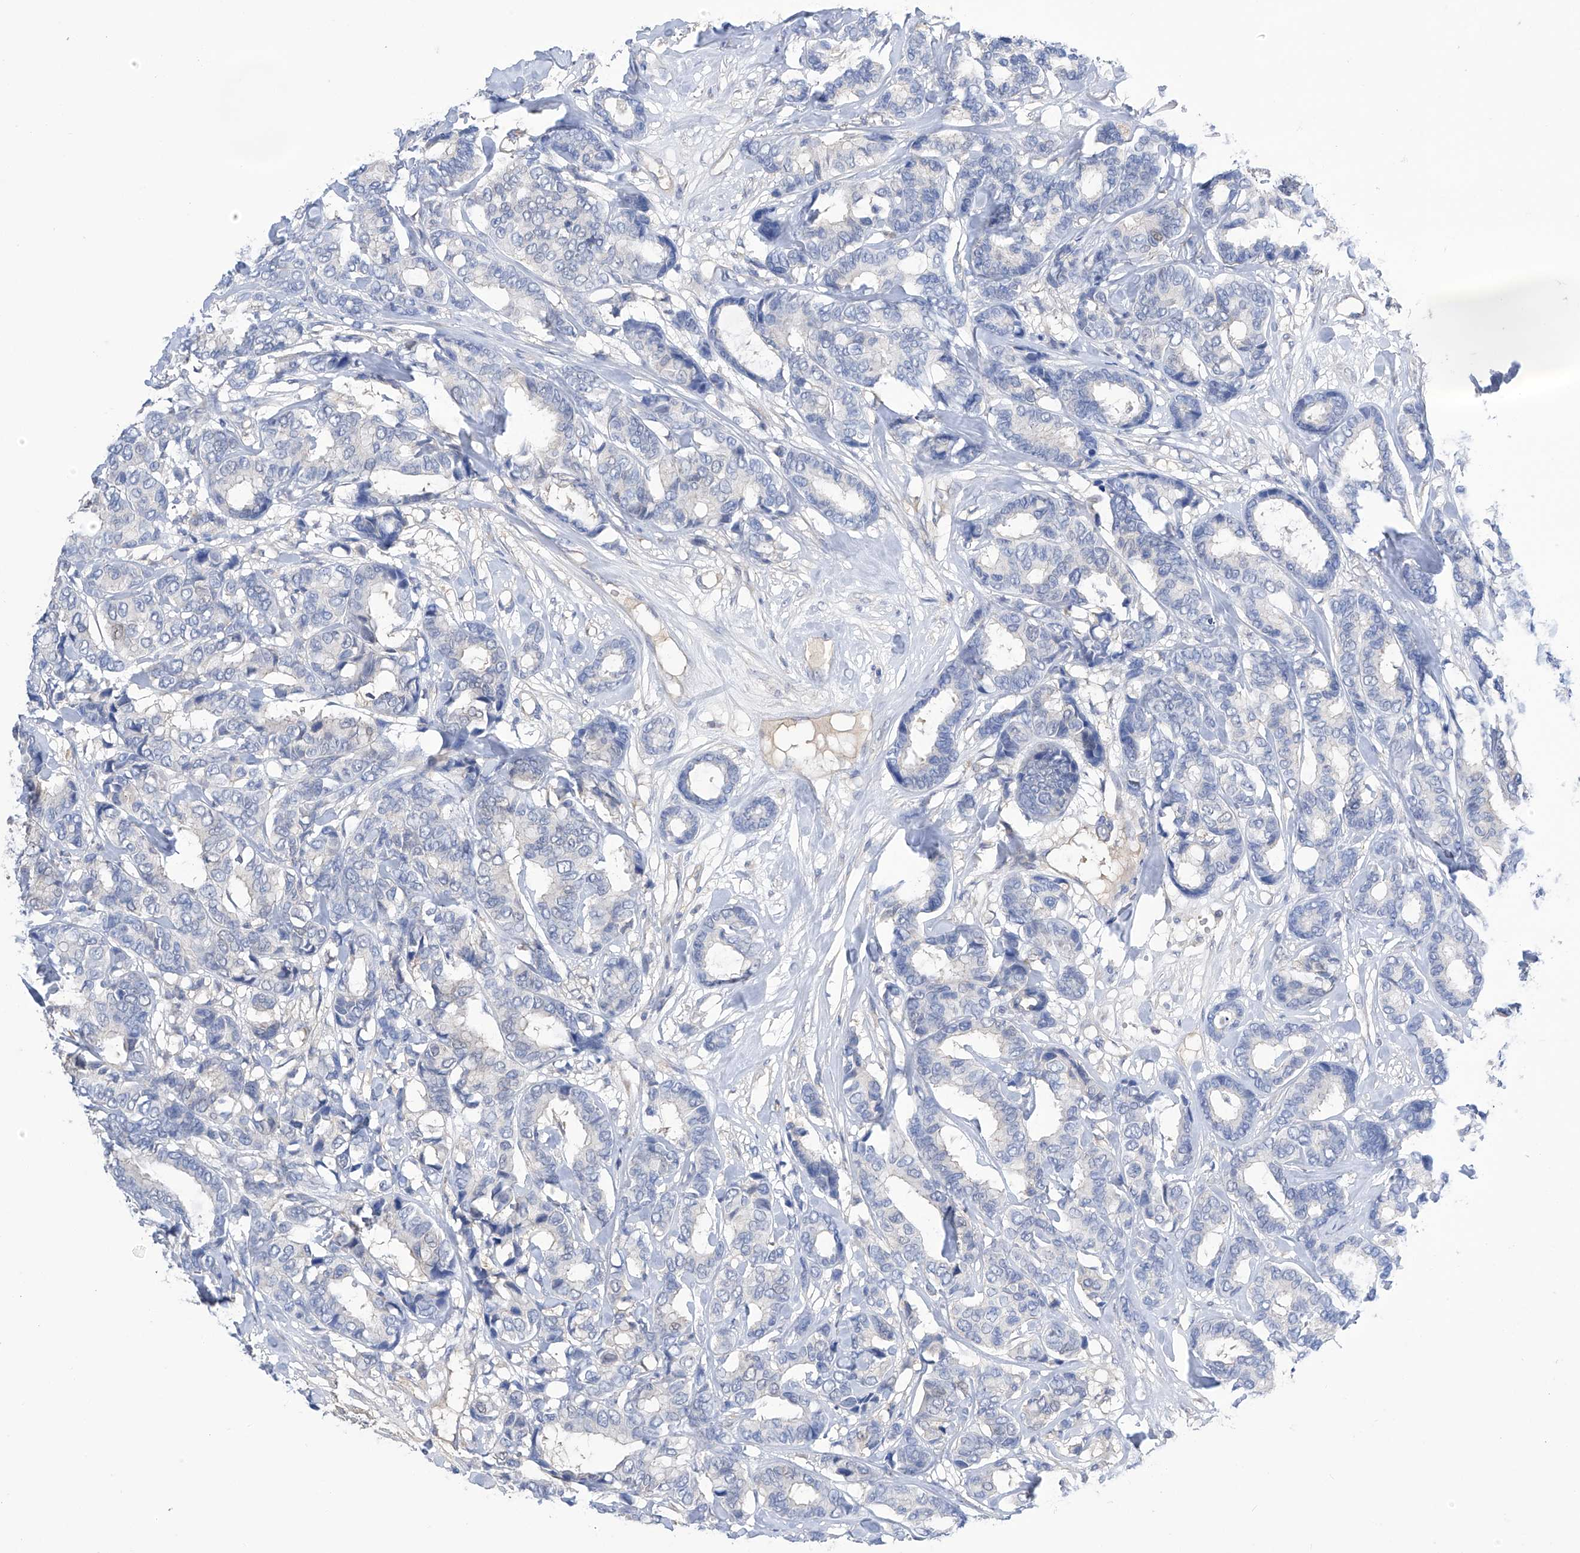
{"staining": {"intensity": "negative", "quantity": "none", "location": "none"}, "tissue": "breast cancer", "cell_type": "Tumor cells", "image_type": "cancer", "snomed": [{"axis": "morphology", "description": "Duct carcinoma"}, {"axis": "topography", "description": "Breast"}], "caption": "Tumor cells show no significant protein positivity in breast cancer (intraductal carcinoma).", "gene": "PGM3", "patient": {"sex": "female", "age": 87}}